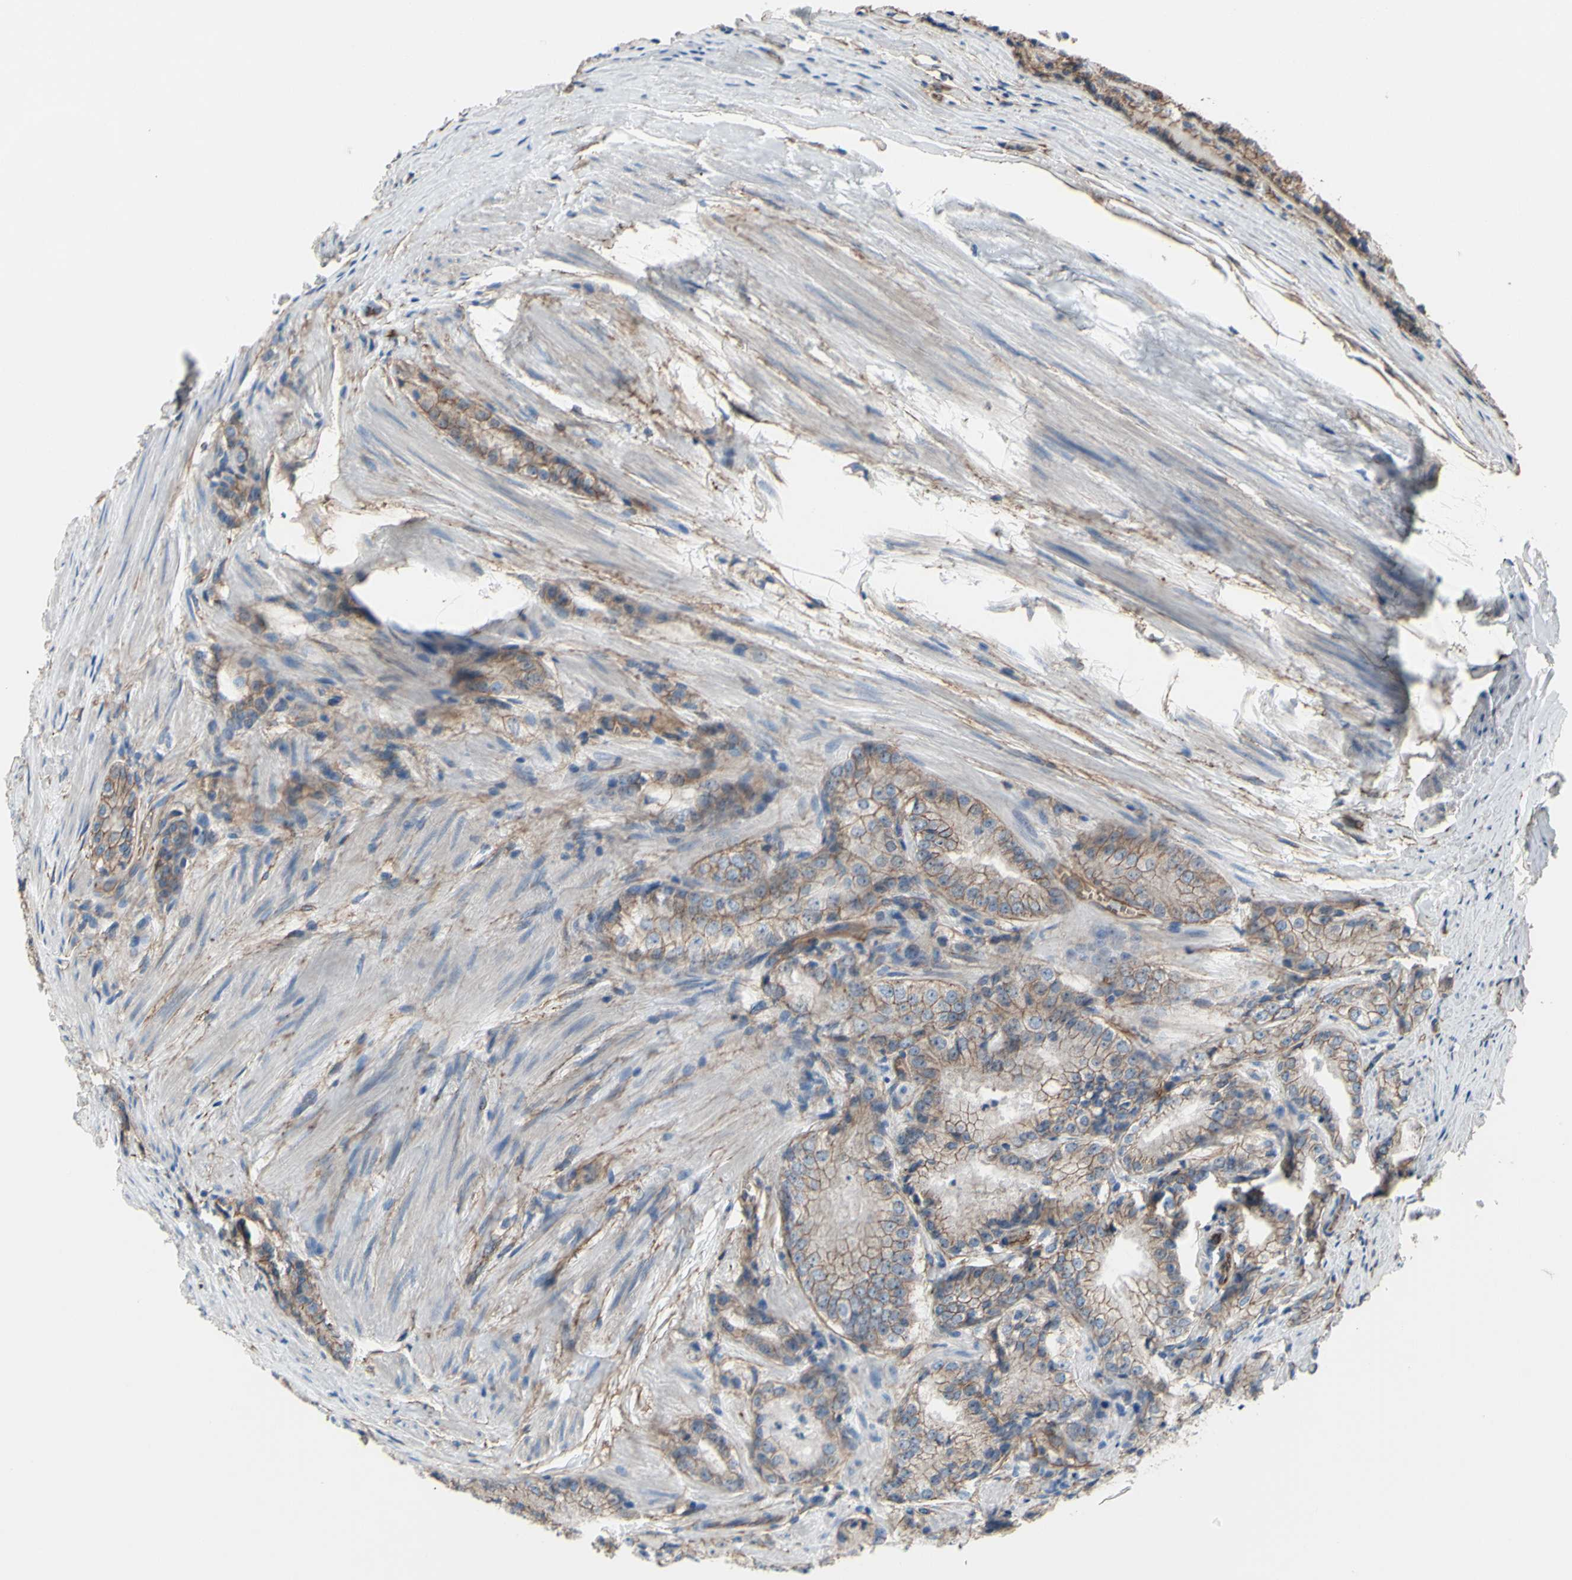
{"staining": {"intensity": "moderate", "quantity": ">75%", "location": "cytoplasmic/membranous"}, "tissue": "prostate cancer", "cell_type": "Tumor cells", "image_type": "cancer", "snomed": [{"axis": "morphology", "description": "Adenocarcinoma, Low grade"}, {"axis": "topography", "description": "Prostate"}], "caption": "Immunohistochemistry (IHC) micrograph of prostate low-grade adenocarcinoma stained for a protein (brown), which reveals medium levels of moderate cytoplasmic/membranous staining in about >75% of tumor cells.", "gene": "TPBG", "patient": {"sex": "male", "age": 60}}